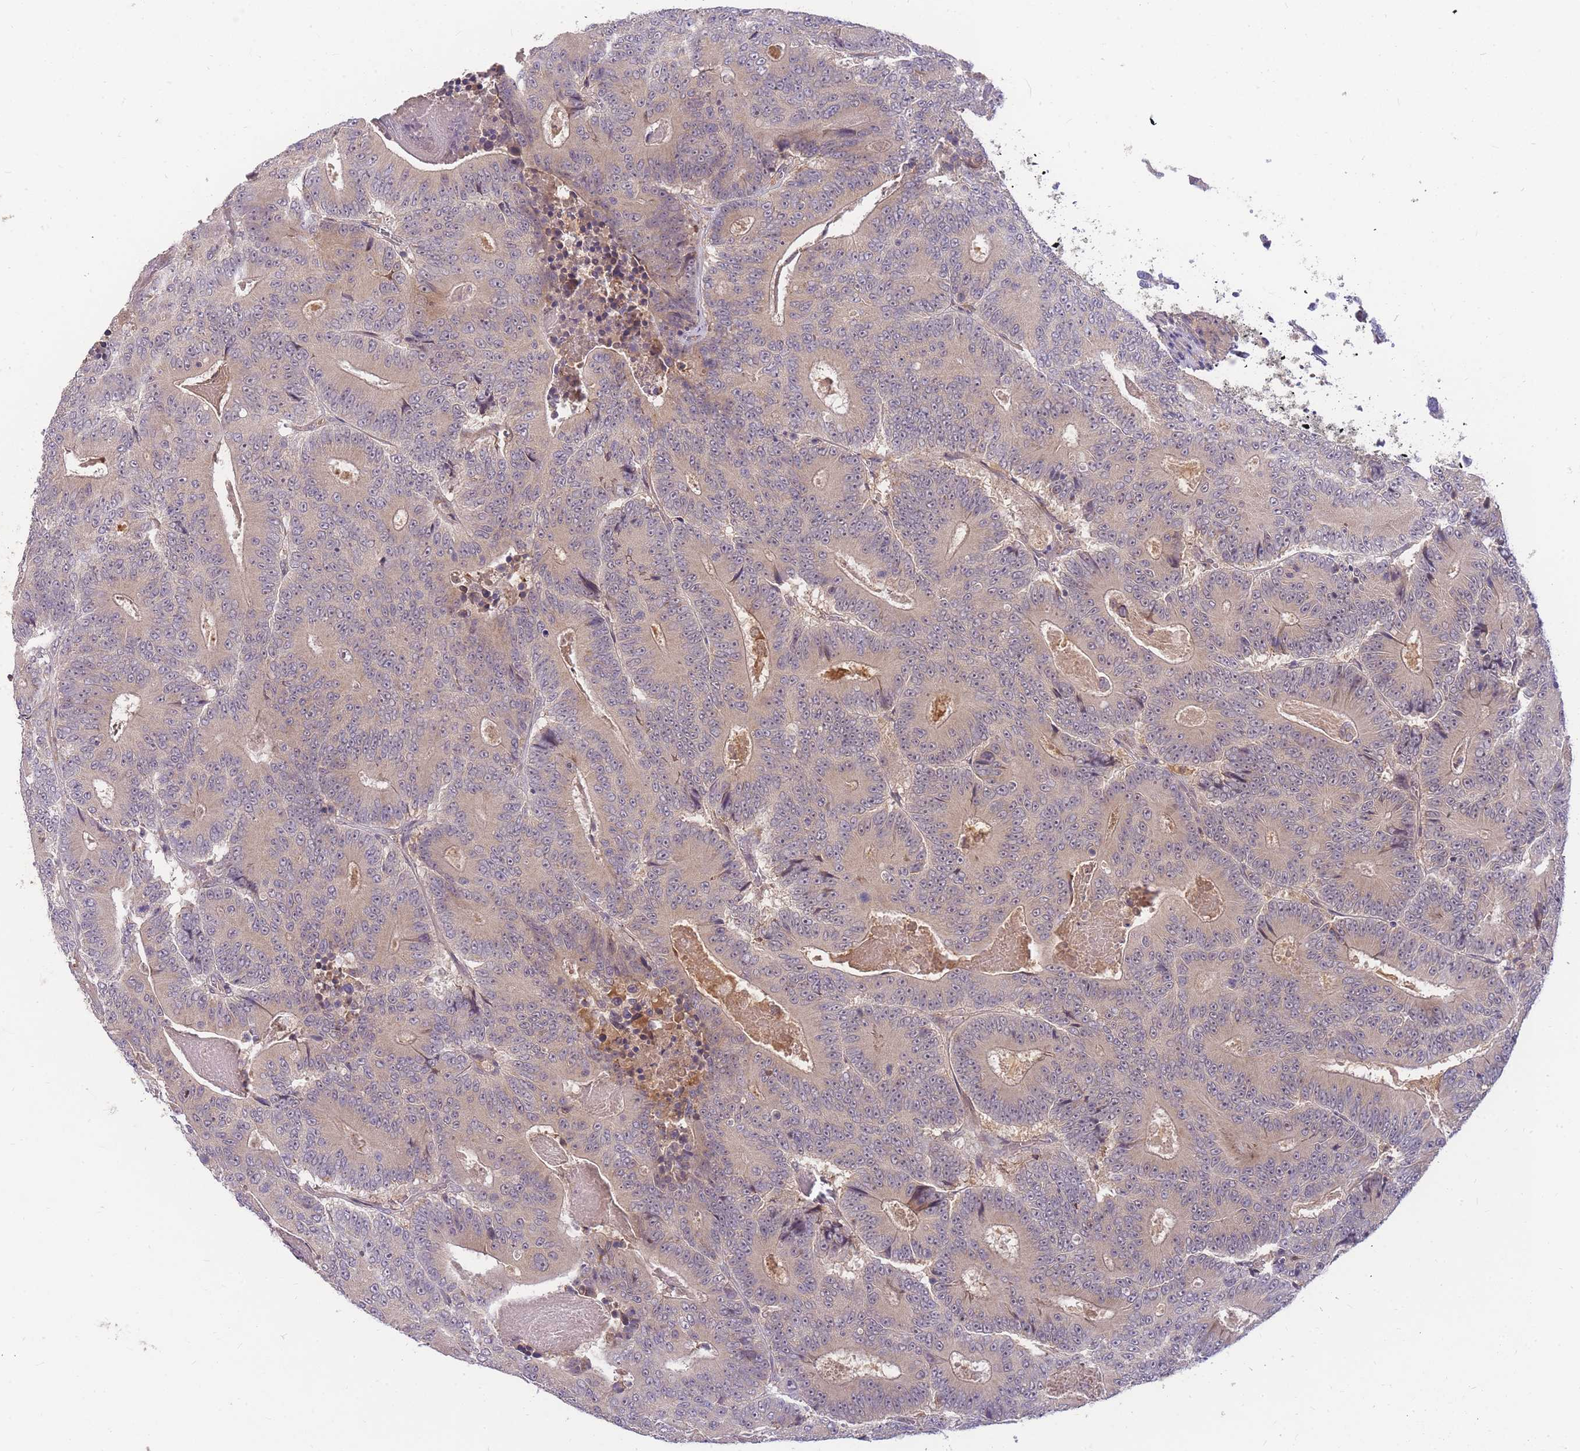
{"staining": {"intensity": "negative", "quantity": "none", "location": "none"}, "tissue": "colorectal cancer", "cell_type": "Tumor cells", "image_type": "cancer", "snomed": [{"axis": "morphology", "description": "Adenocarcinoma, NOS"}, {"axis": "topography", "description": "Colon"}], "caption": "Immunohistochemistry photomicrograph of adenocarcinoma (colorectal) stained for a protein (brown), which reveals no staining in tumor cells.", "gene": "ZNF577", "patient": {"sex": "male", "age": 83}}